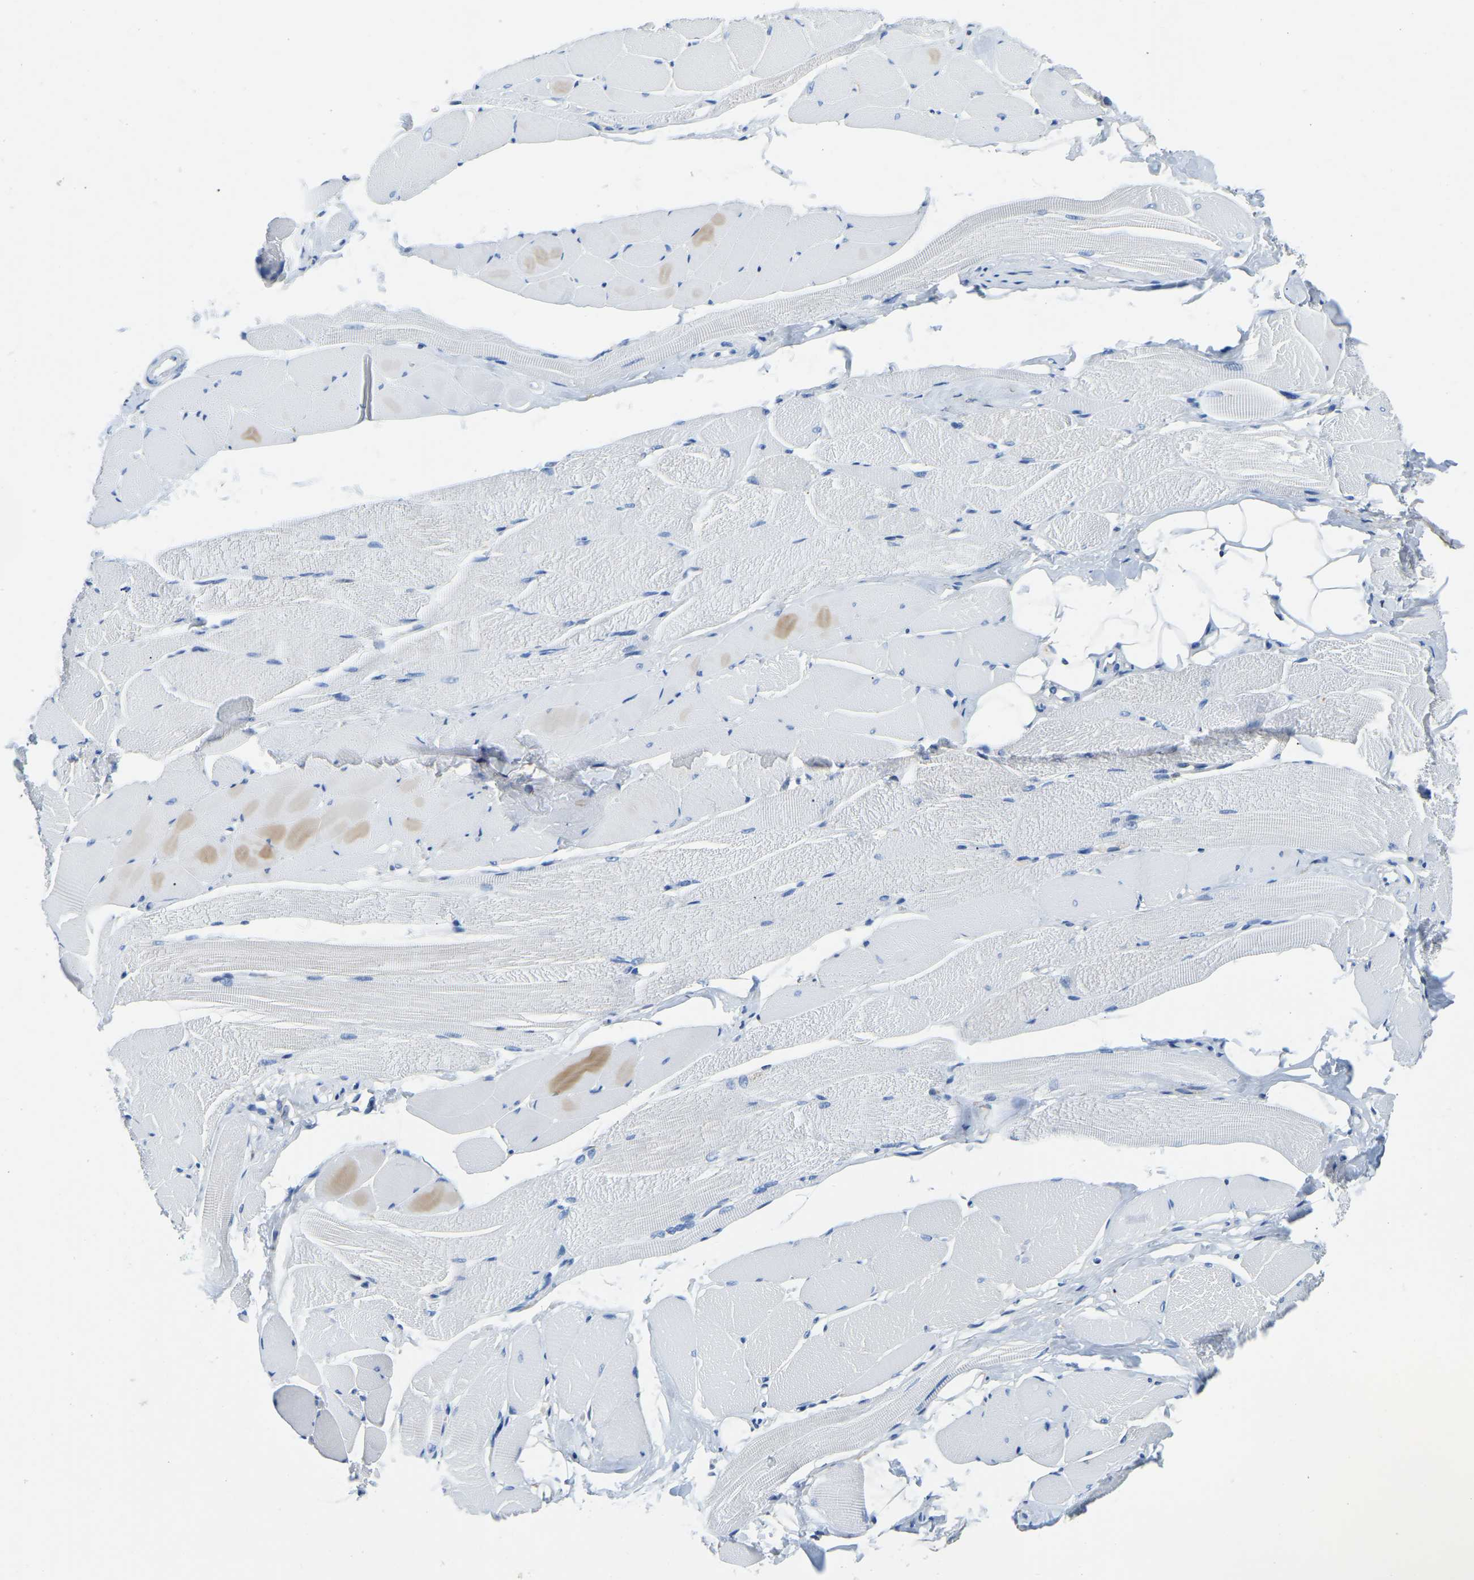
{"staining": {"intensity": "negative", "quantity": "none", "location": "none"}, "tissue": "skeletal muscle", "cell_type": "Myocytes", "image_type": "normal", "snomed": [{"axis": "morphology", "description": "Normal tissue, NOS"}, {"axis": "topography", "description": "Skeletal muscle"}, {"axis": "topography", "description": "Peripheral nerve tissue"}], "caption": "Myocytes are negative for protein expression in unremarkable human skeletal muscle. (Brightfield microscopy of DAB (3,3'-diaminobenzidine) IHC at high magnification).", "gene": "ZDHHC13", "patient": {"sex": "female", "age": 84}}